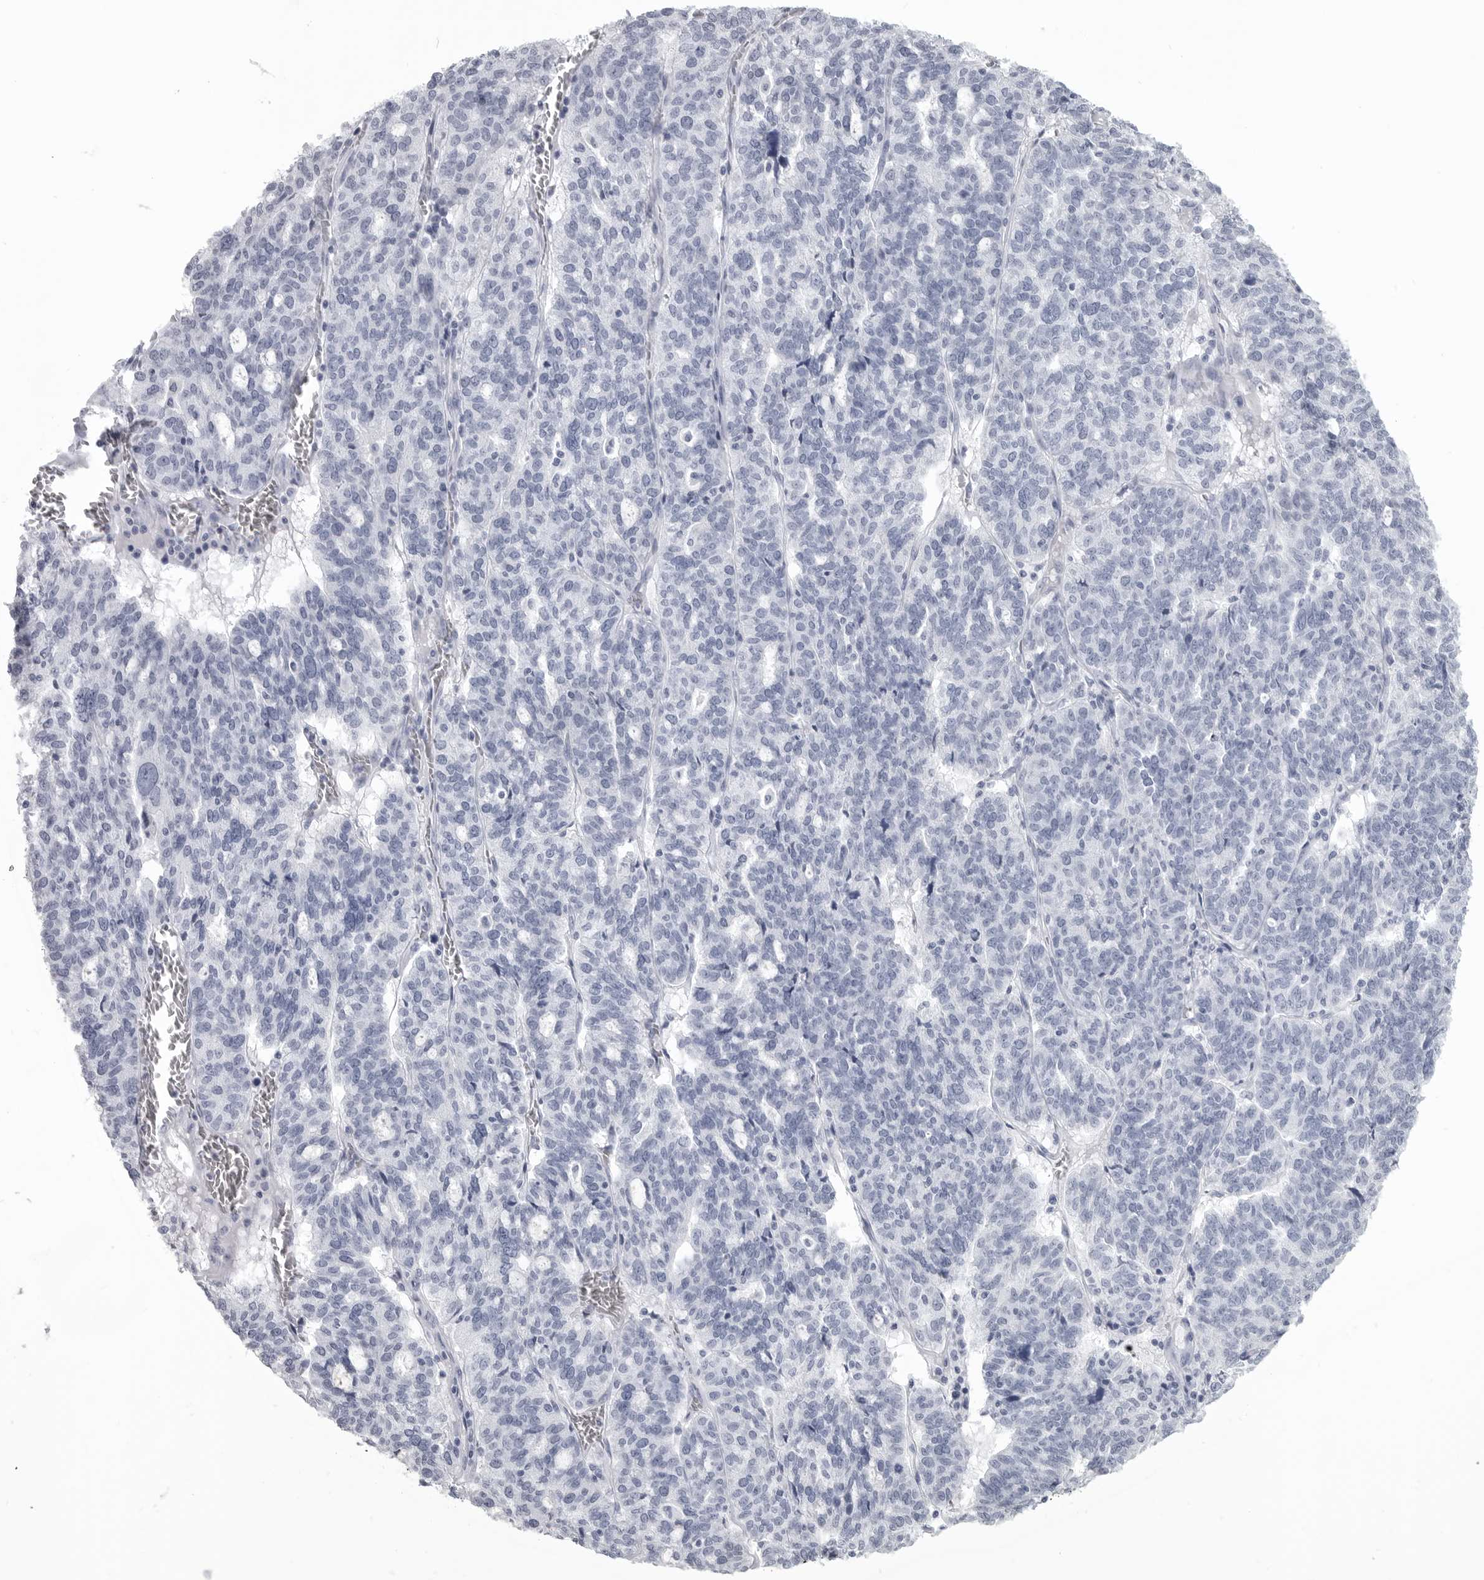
{"staining": {"intensity": "negative", "quantity": "none", "location": "none"}, "tissue": "ovarian cancer", "cell_type": "Tumor cells", "image_type": "cancer", "snomed": [{"axis": "morphology", "description": "Cystadenocarcinoma, serous, NOS"}, {"axis": "topography", "description": "Ovary"}], "caption": "Immunohistochemical staining of human ovarian cancer (serous cystadenocarcinoma) demonstrates no significant staining in tumor cells.", "gene": "LY6D", "patient": {"sex": "female", "age": 59}}